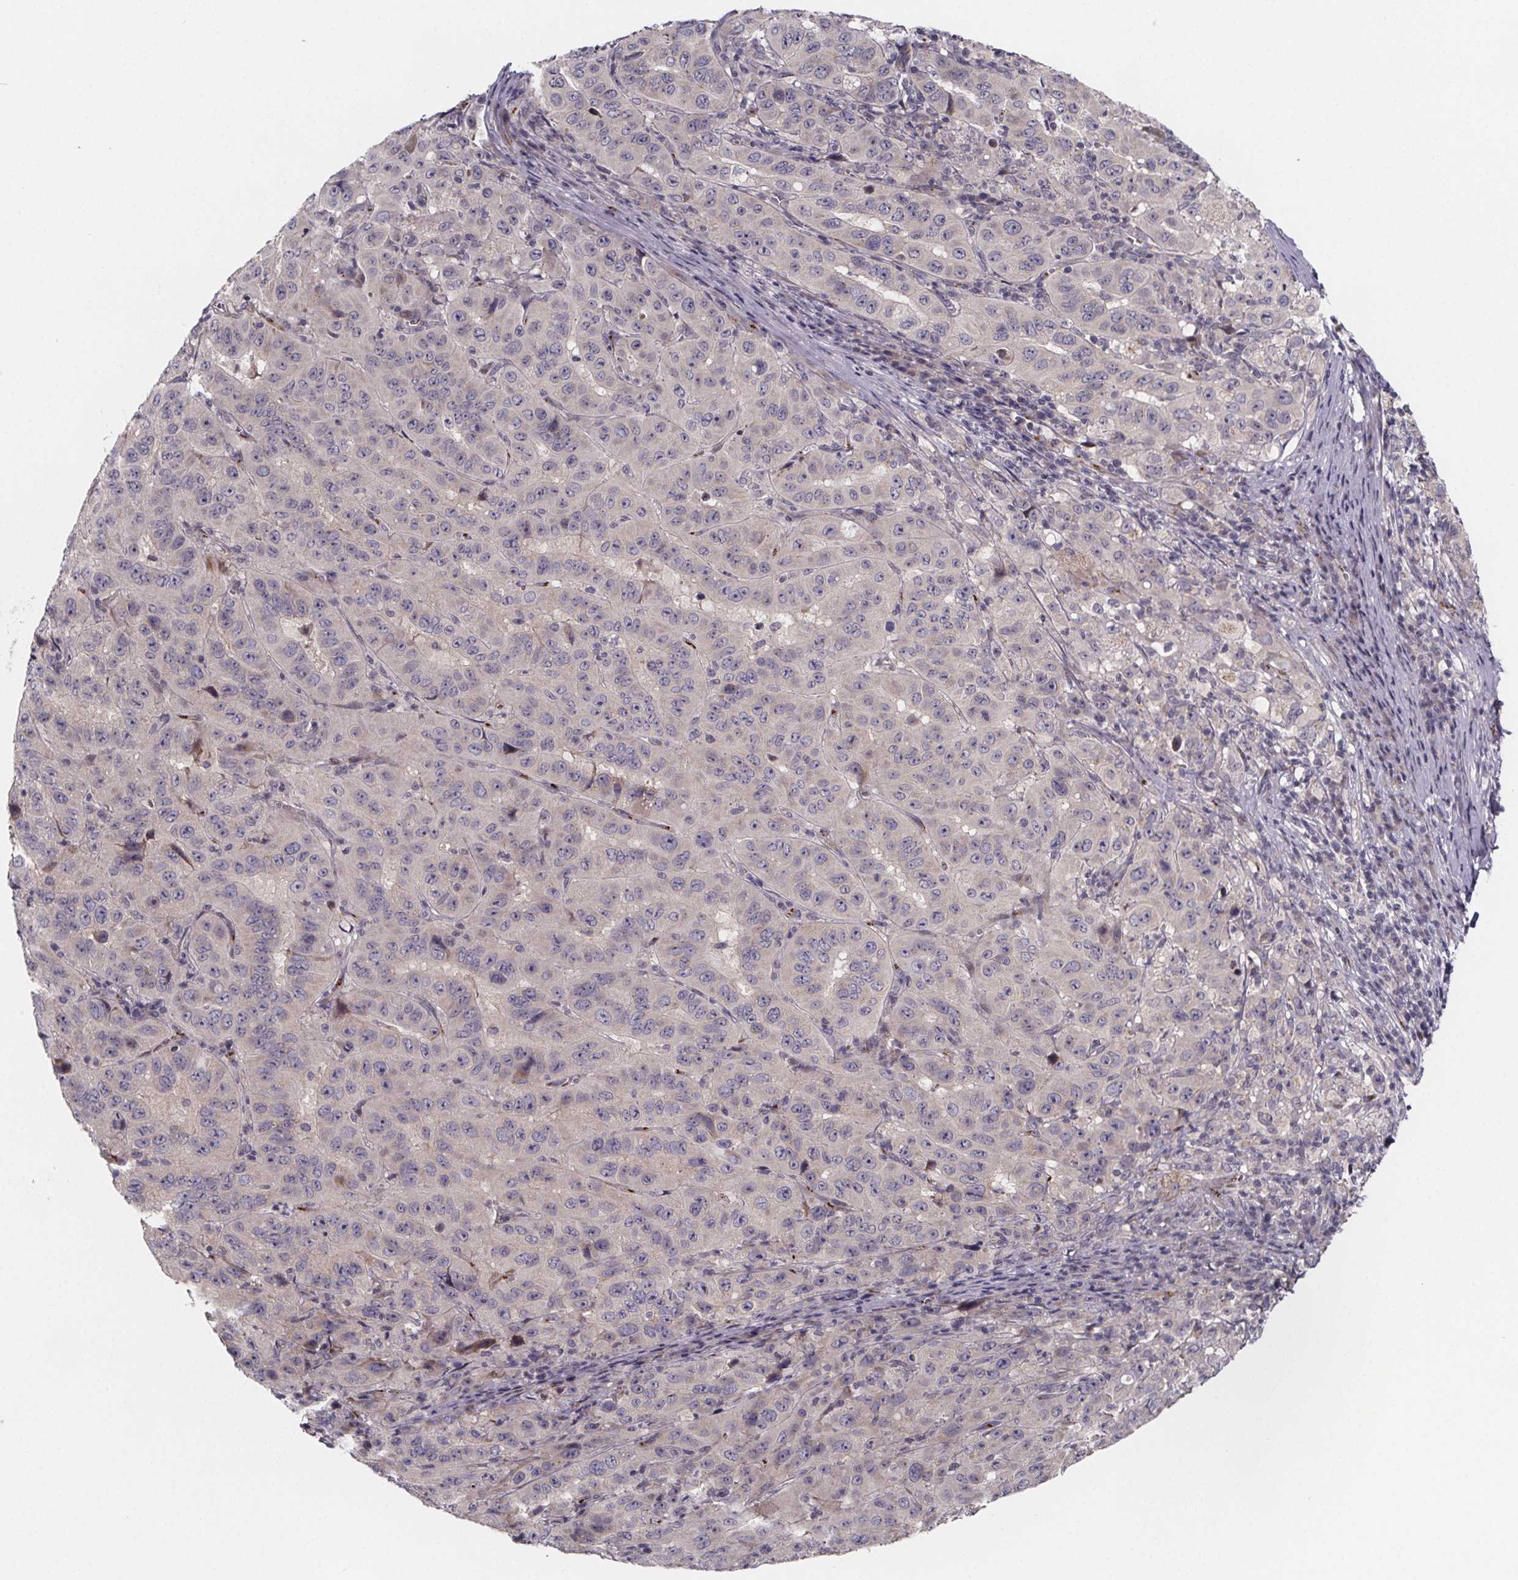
{"staining": {"intensity": "negative", "quantity": "none", "location": "none"}, "tissue": "pancreatic cancer", "cell_type": "Tumor cells", "image_type": "cancer", "snomed": [{"axis": "morphology", "description": "Adenocarcinoma, NOS"}, {"axis": "topography", "description": "Pancreas"}], "caption": "There is no significant staining in tumor cells of pancreatic cancer.", "gene": "NDST1", "patient": {"sex": "male", "age": 63}}